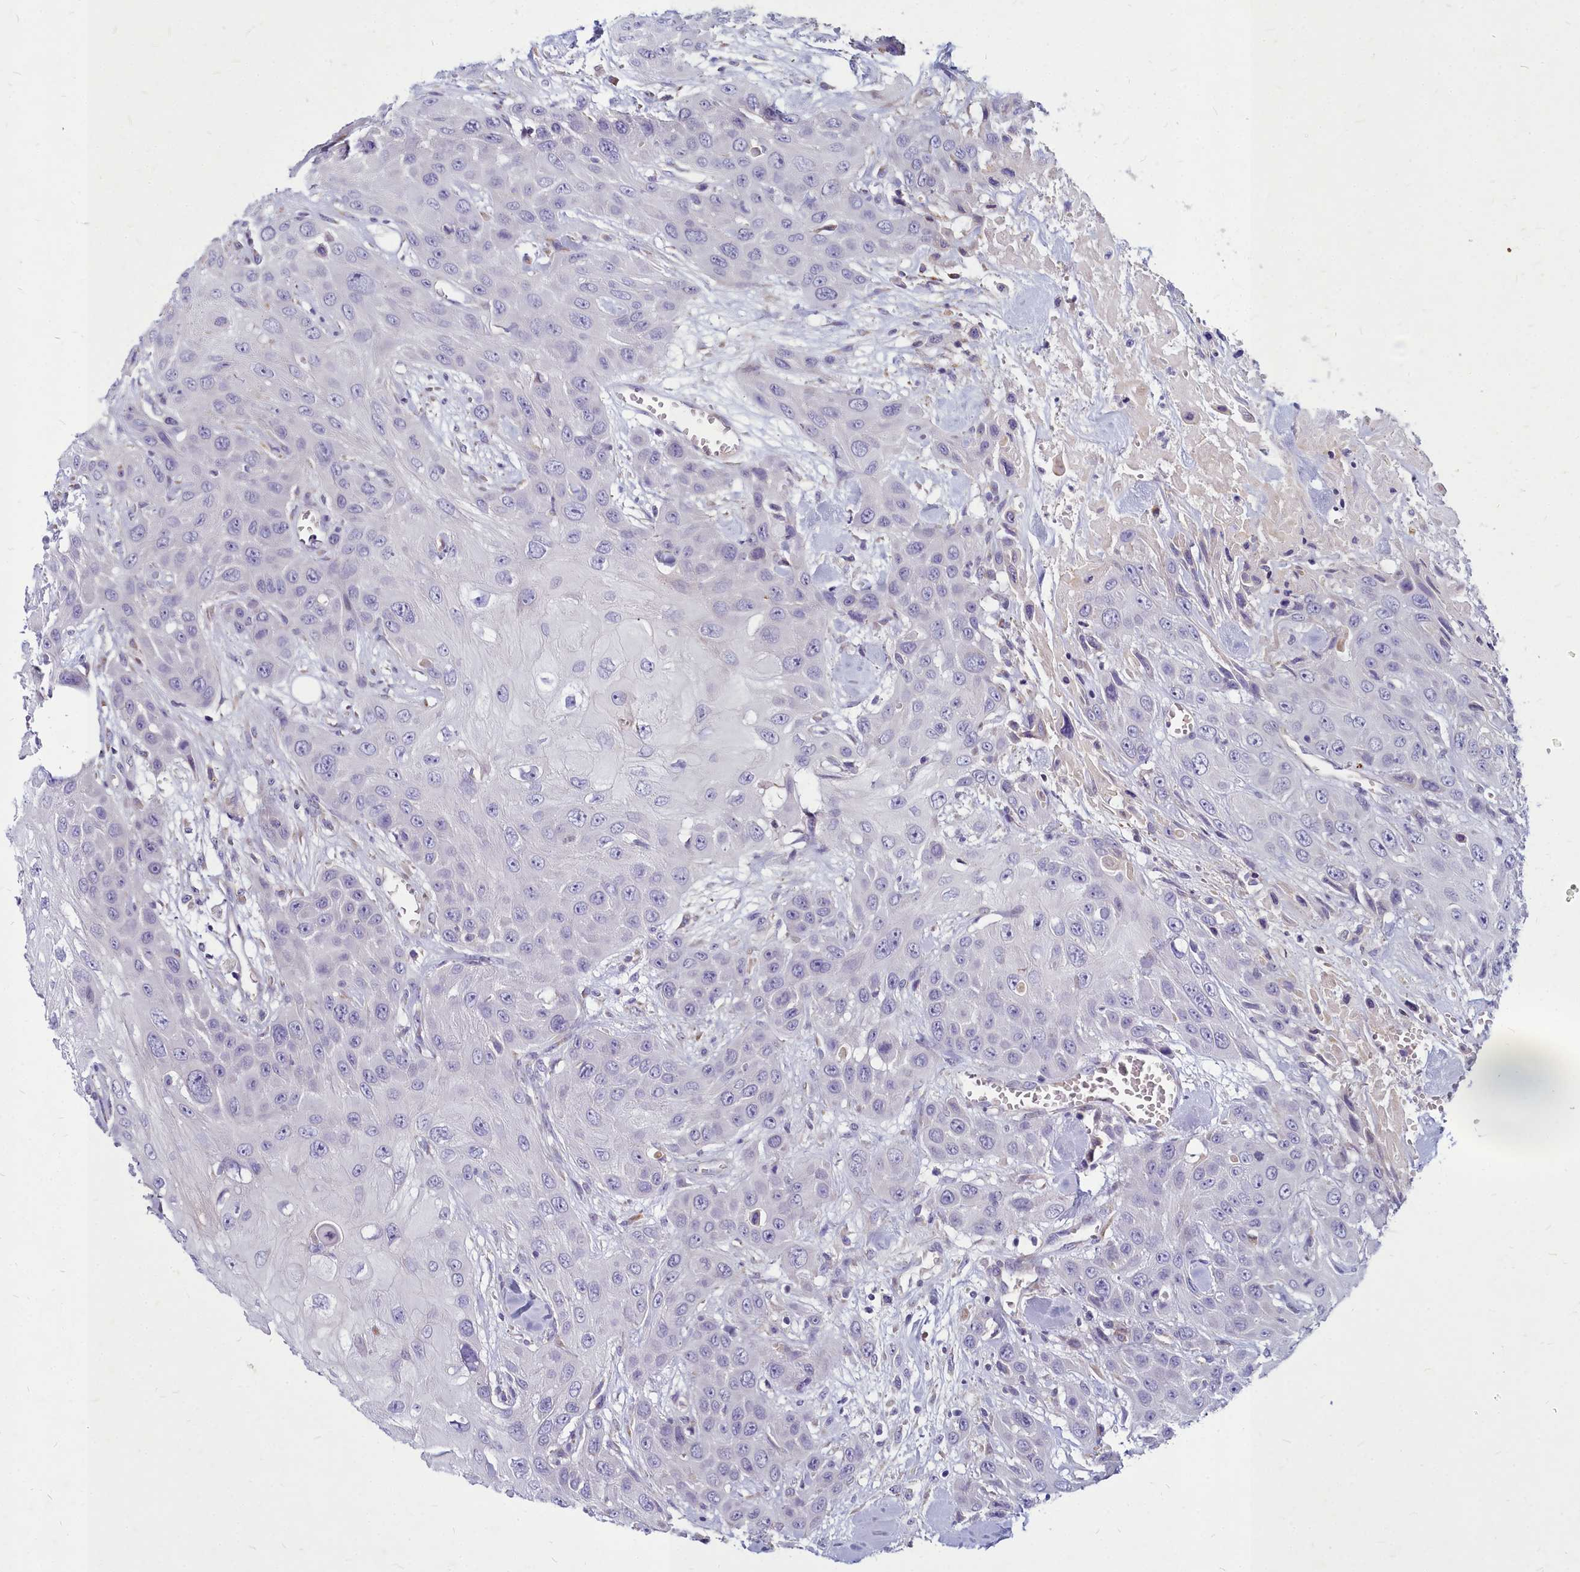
{"staining": {"intensity": "negative", "quantity": "none", "location": "none"}, "tissue": "head and neck cancer", "cell_type": "Tumor cells", "image_type": "cancer", "snomed": [{"axis": "morphology", "description": "Squamous cell carcinoma, NOS"}, {"axis": "topography", "description": "Head-Neck"}], "caption": "Immunohistochemical staining of head and neck squamous cell carcinoma shows no significant positivity in tumor cells.", "gene": "SMPD4", "patient": {"sex": "male", "age": 81}}